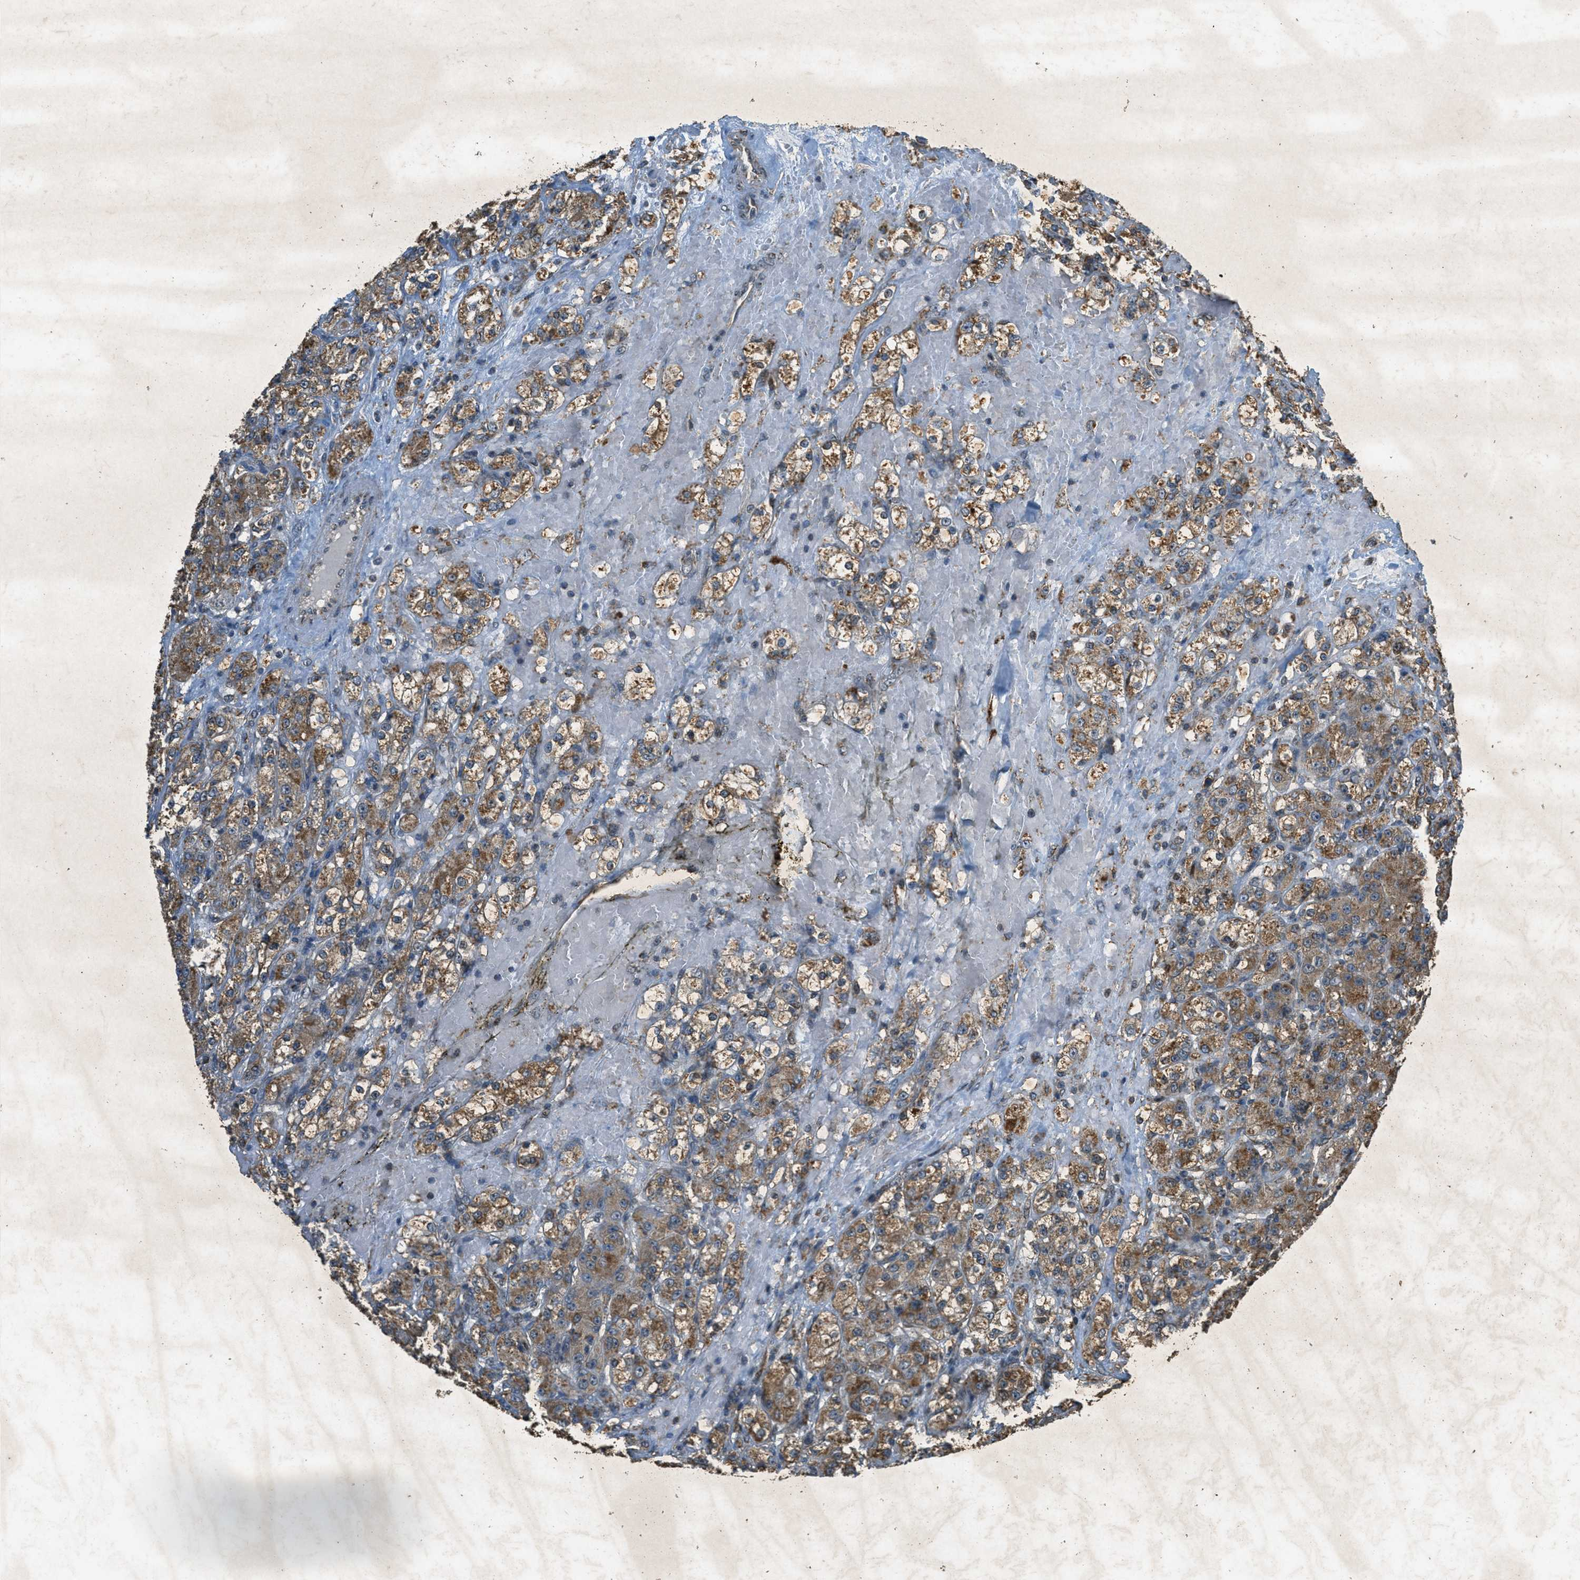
{"staining": {"intensity": "moderate", "quantity": ">75%", "location": "cytoplasmic/membranous"}, "tissue": "renal cancer", "cell_type": "Tumor cells", "image_type": "cancer", "snomed": [{"axis": "morphology", "description": "Normal tissue, NOS"}, {"axis": "morphology", "description": "Adenocarcinoma, NOS"}, {"axis": "topography", "description": "Kidney"}], "caption": "There is medium levels of moderate cytoplasmic/membranous staining in tumor cells of renal cancer, as demonstrated by immunohistochemical staining (brown color).", "gene": "PPP1R15A", "patient": {"sex": "male", "age": 61}}